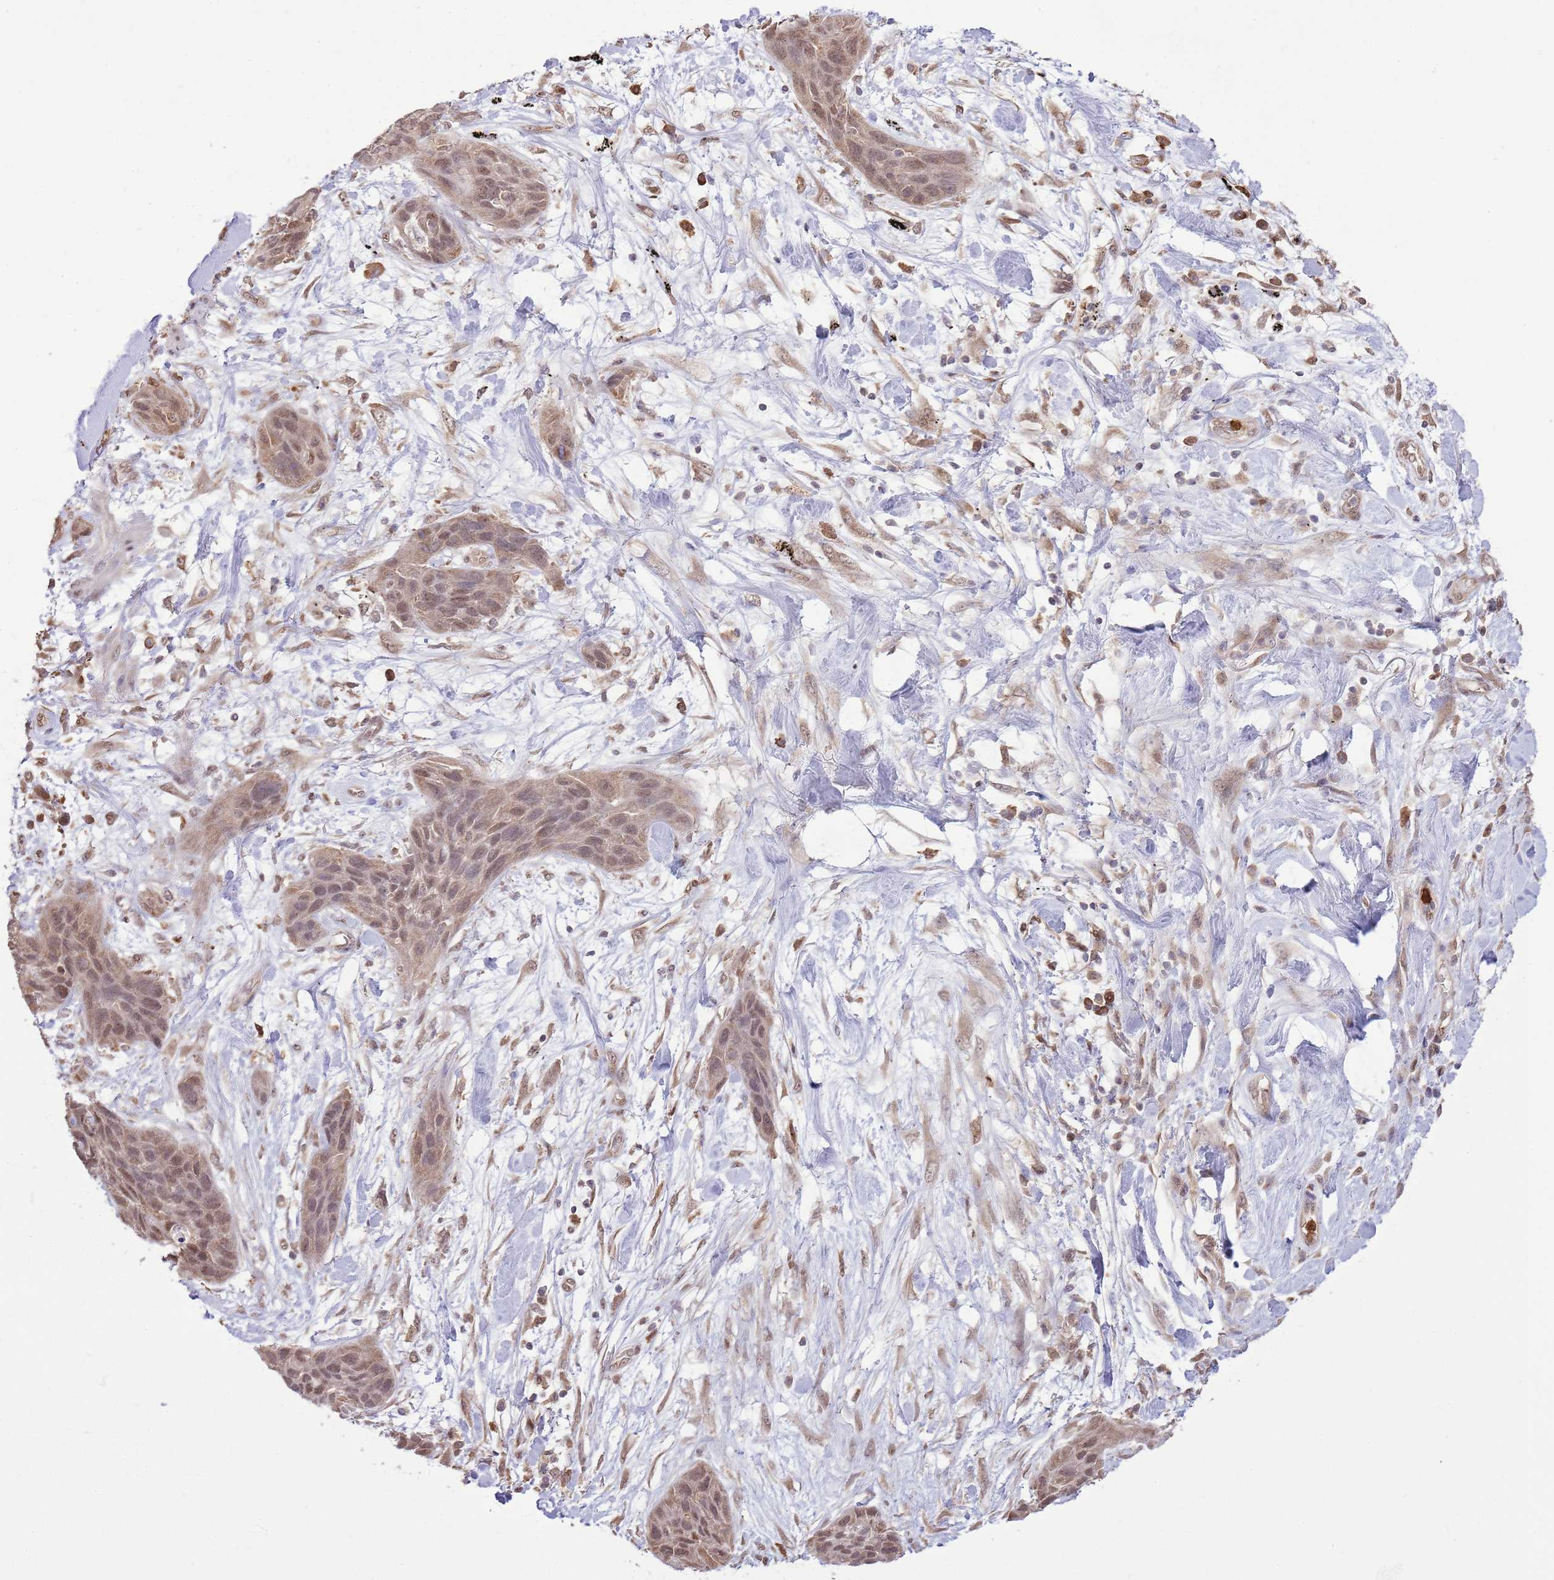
{"staining": {"intensity": "moderate", "quantity": "25%-75%", "location": "nuclear"}, "tissue": "lung cancer", "cell_type": "Tumor cells", "image_type": "cancer", "snomed": [{"axis": "morphology", "description": "Squamous cell carcinoma, NOS"}, {"axis": "topography", "description": "Lung"}], "caption": "The micrograph displays staining of lung cancer, revealing moderate nuclear protein expression (brown color) within tumor cells.", "gene": "AMIGO1", "patient": {"sex": "female", "age": 70}}